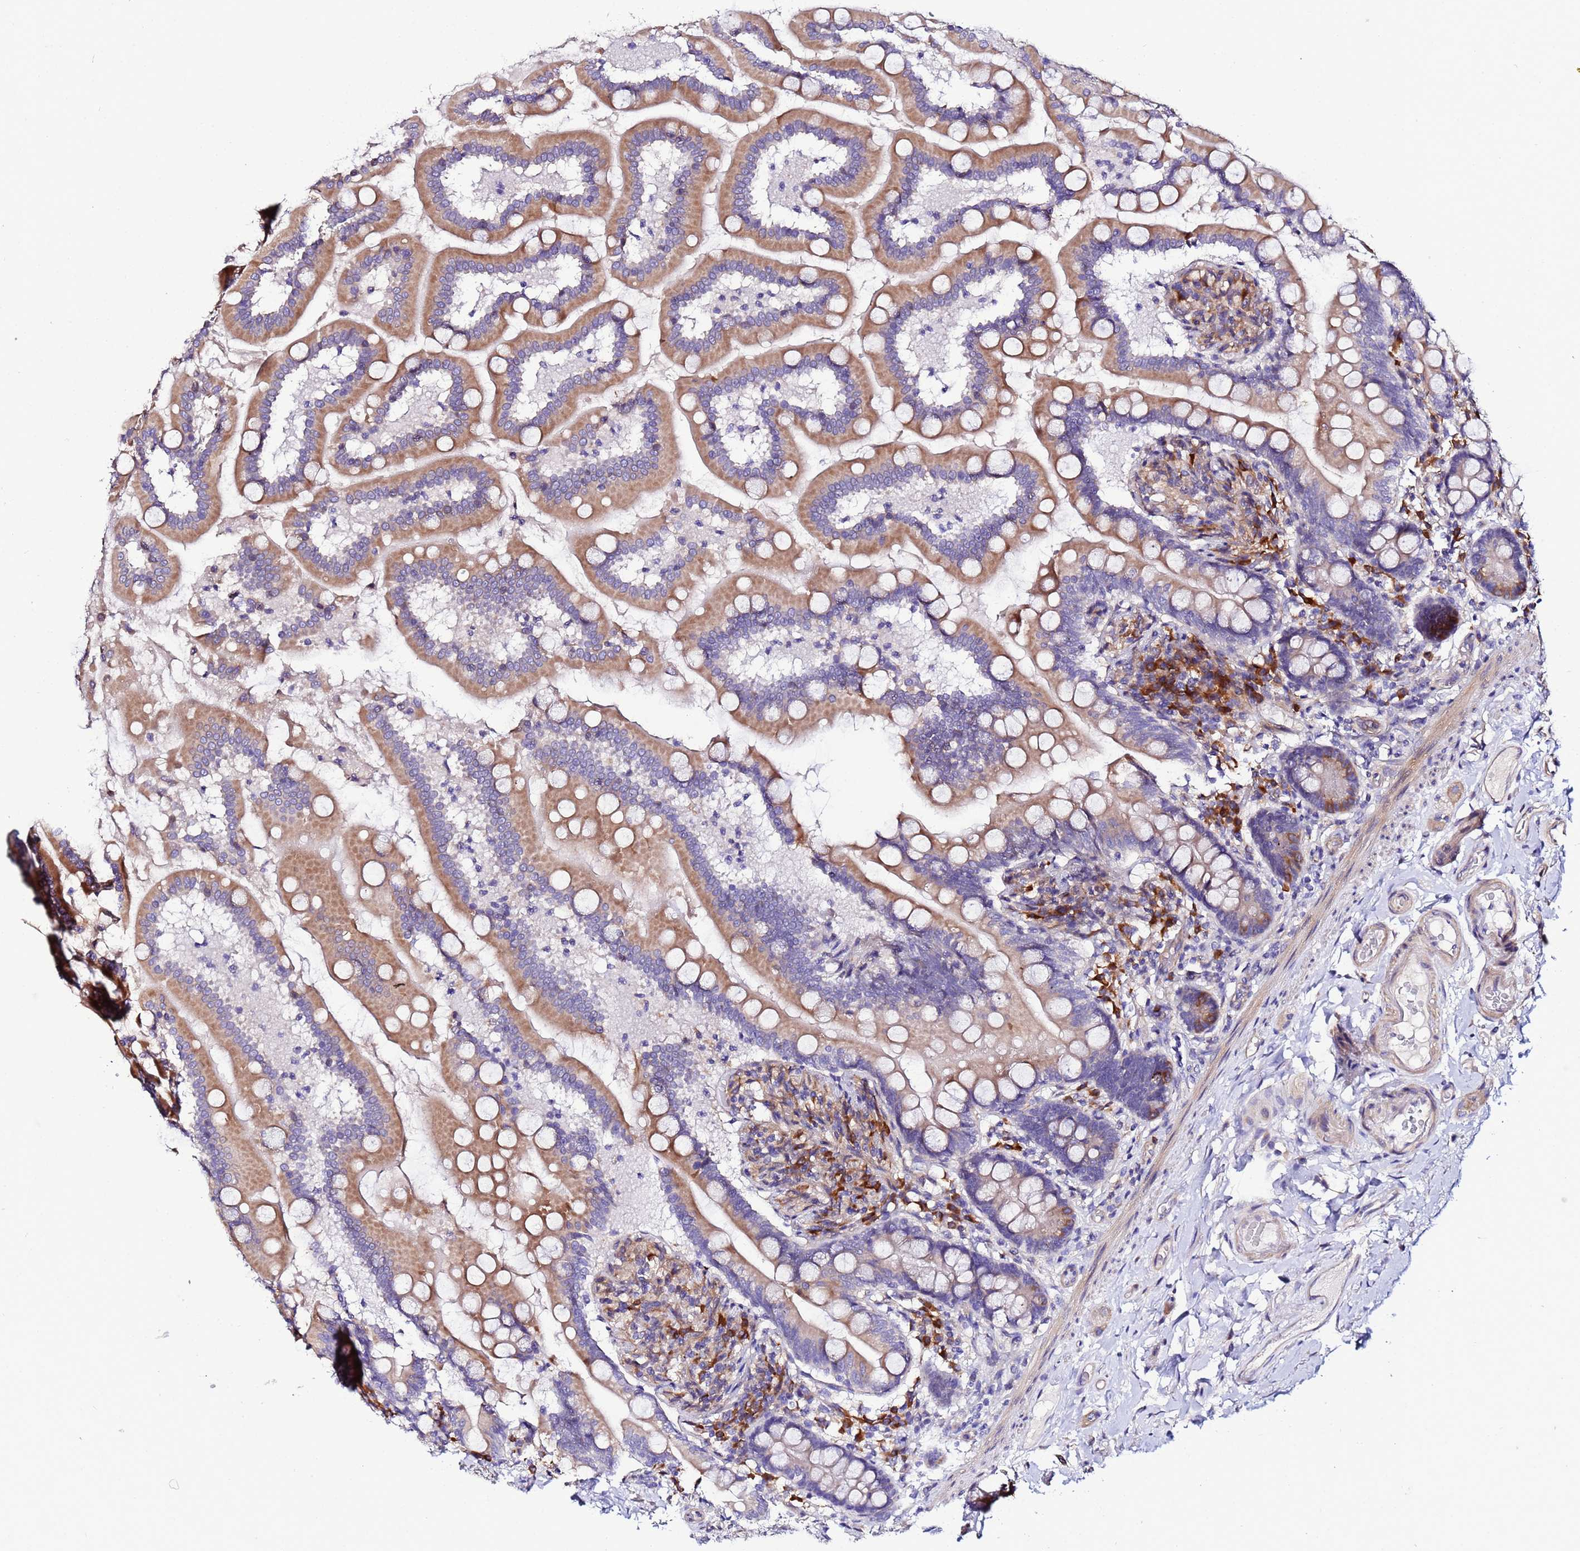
{"staining": {"intensity": "moderate", "quantity": ">75%", "location": "cytoplasmic/membranous"}, "tissue": "small intestine", "cell_type": "Glandular cells", "image_type": "normal", "snomed": [{"axis": "morphology", "description": "Normal tissue, NOS"}, {"axis": "topography", "description": "Small intestine"}], "caption": "A brown stain shows moderate cytoplasmic/membranous staining of a protein in glandular cells of benign human small intestine. Immunohistochemistry stains the protein in brown and the nuclei are stained blue.", "gene": "JRKL", "patient": {"sex": "female", "age": 64}}